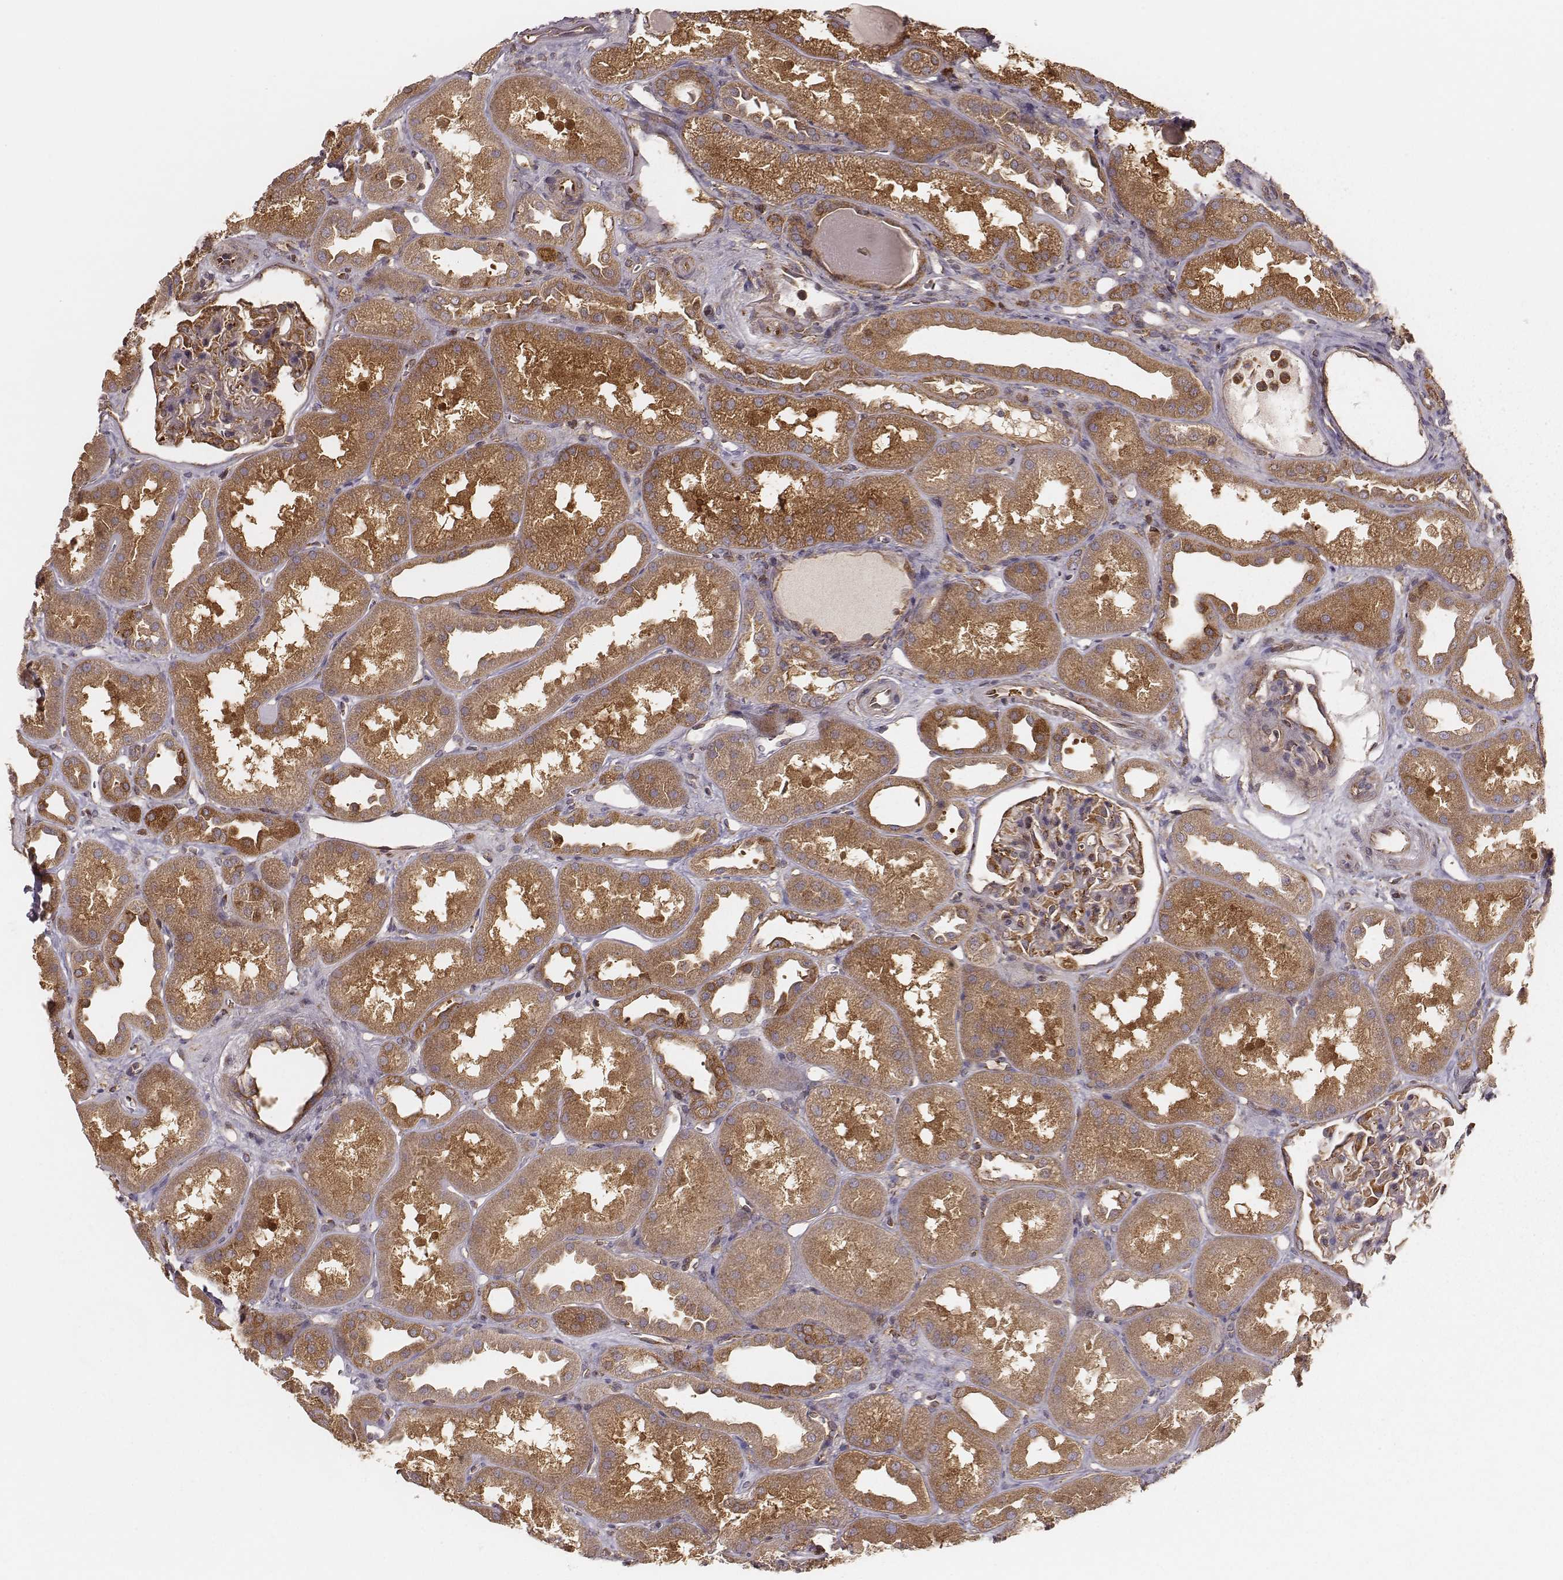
{"staining": {"intensity": "moderate", "quantity": "25%-75%", "location": "cytoplasmic/membranous"}, "tissue": "kidney", "cell_type": "Cells in glomeruli", "image_type": "normal", "snomed": [{"axis": "morphology", "description": "Normal tissue, NOS"}, {"axis": "topography", "description": "Kidney"}], "caption": "Human kidney stained for a protein (brown) exhibits moderate cytoplasmic/membranous positive staining in approximately 25%-75% of cells in glomeruli.", "gene": "CARS1", "patient": {"sex": "male", "age": 61}}